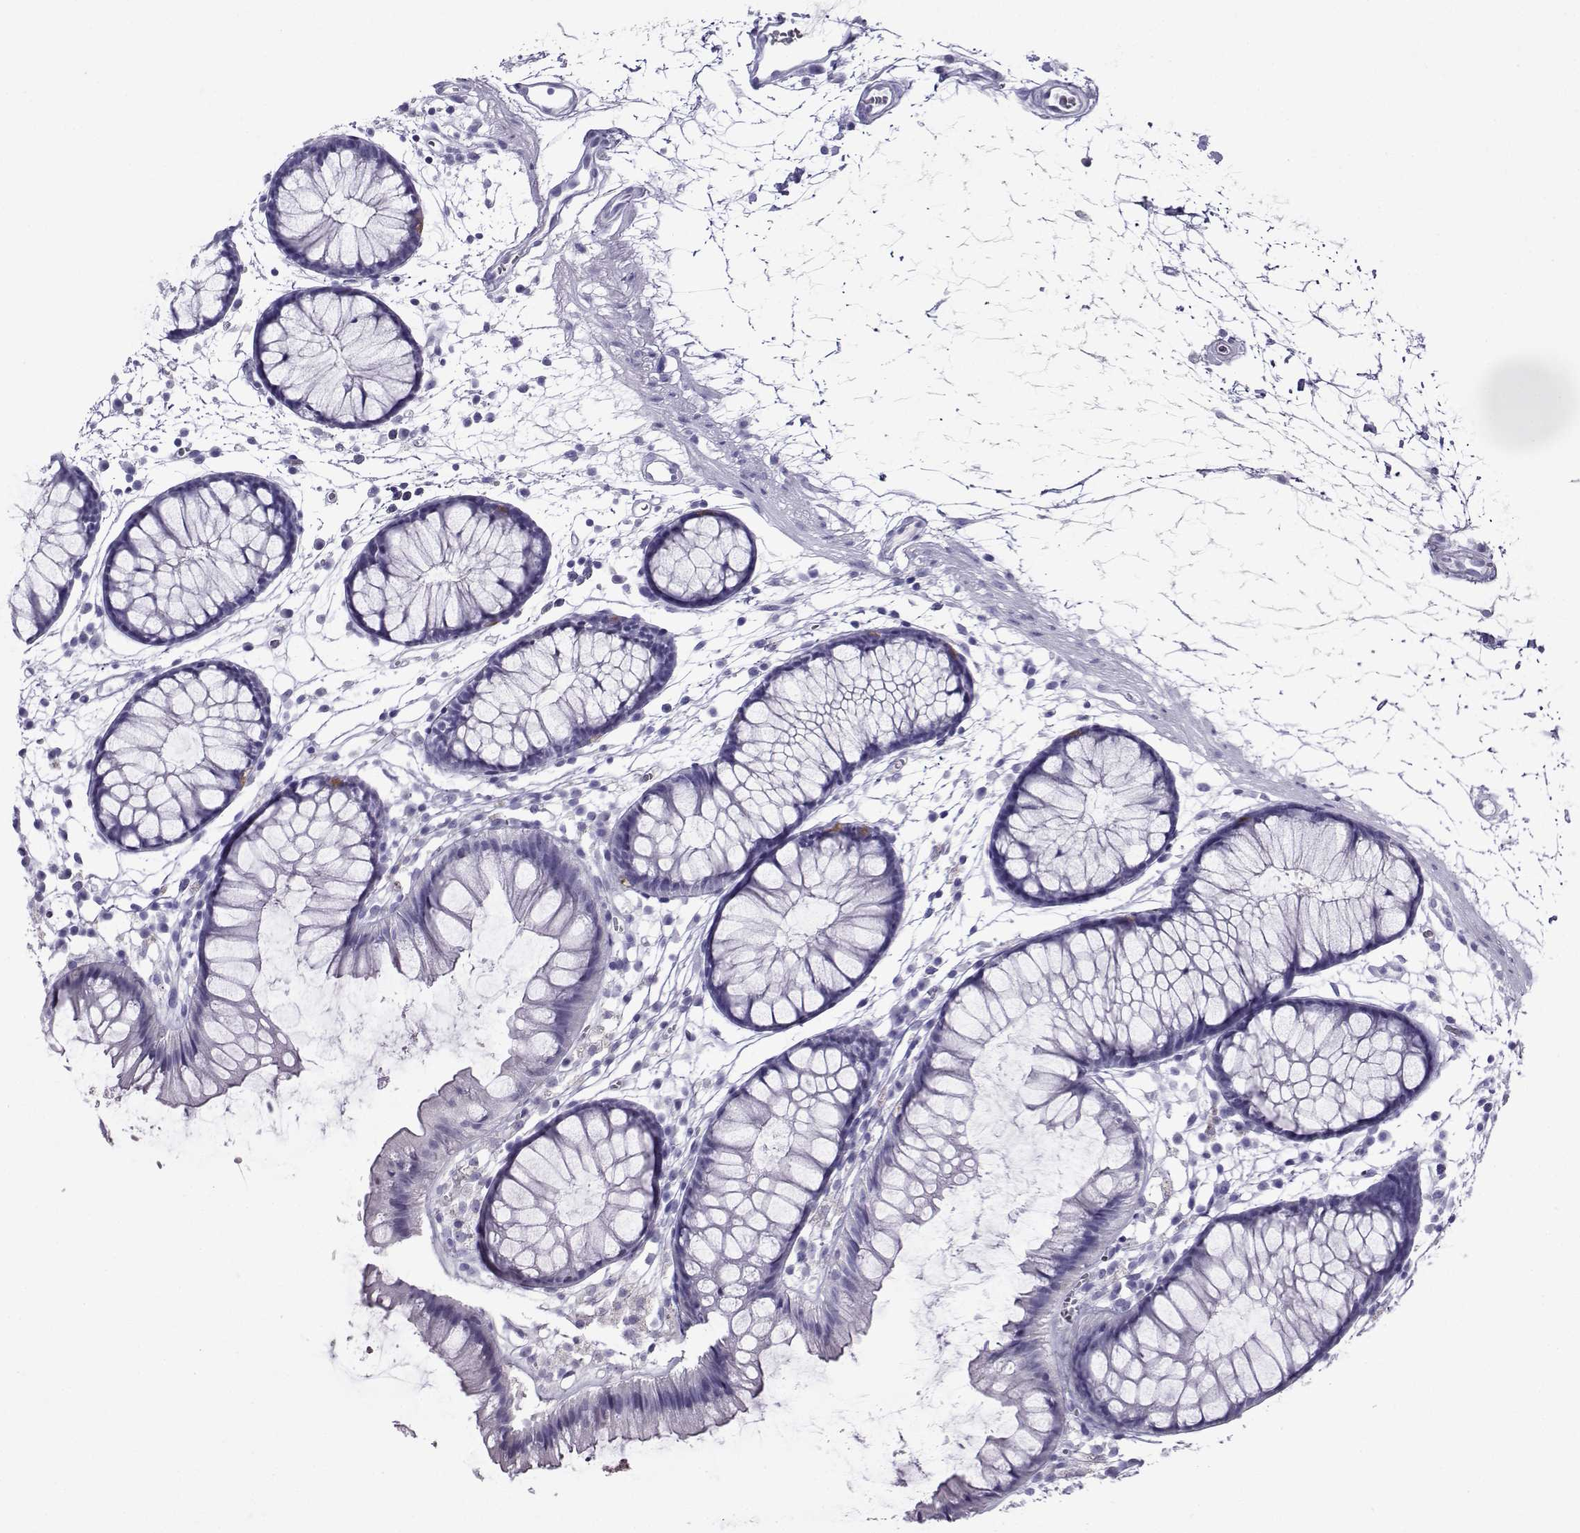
{"staining": {"intensity": "negative", "quantity": "none", "location": "none"}, "tissue": "colon", "cell_type": "Endothelial cells", "image_type": "normal", "snomed": [{"axis": "morphology", "description": "Normal tissue, NOS"}, {"axis": "morphology", "description": "Adenocarcinoma, NOS"}, {"axis": "topography", "description": "Colon"}], "caption": "High power microscopy micrograph of an immunohistochemistry (IHC) micrograph of normal colon, revealing no significant positivity in endothelial cells.", "gene": "CRYBB1", "patient": {"sex": "male", "age": 65}}